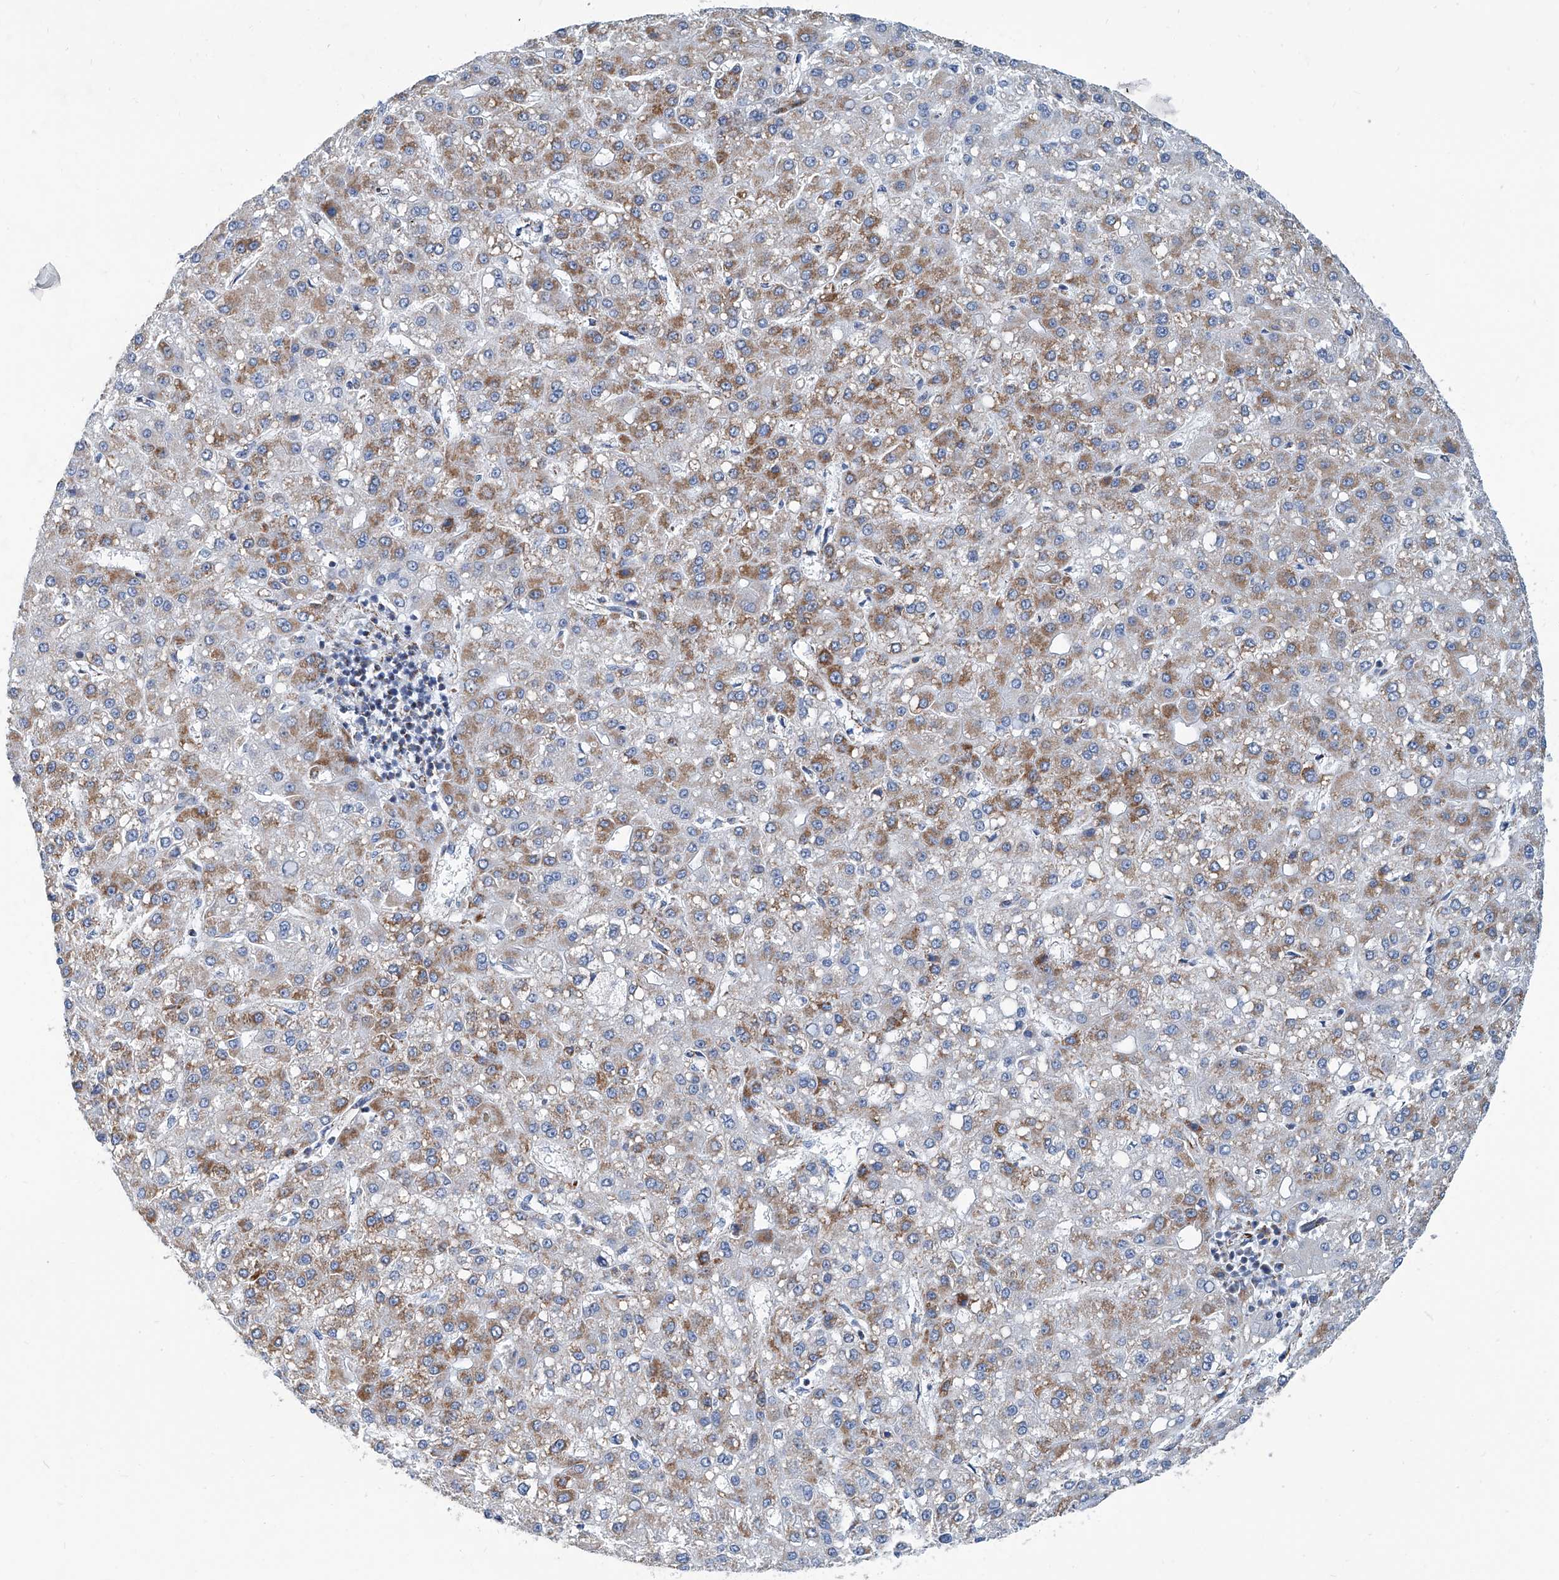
{"staining": {"intensity": "moderate", "quantity": "25%-75%", "location": "cytoplasmic/membranous"}, "tissue": "liver cancer", "cell_type": "Tumor cells", "image_type": "cancer", "snomed": [{"axis": "morphology", "description": "Carcinoma, Hepatocellular, NOS"}, {"axis": "topography", "description": "Liver"}], "caption": "Immunohistochemical staining of human liver hepatocellular carcinoma displays medium levels of moderate cytoplasmic/membranous expression in approximately 25%-75% of tumor cells. (brown staining indicates protein expression, while blue staining denotes nuclei).", "gene": "MT-ND1", "patient": {"sex": "male", "age": 67}}